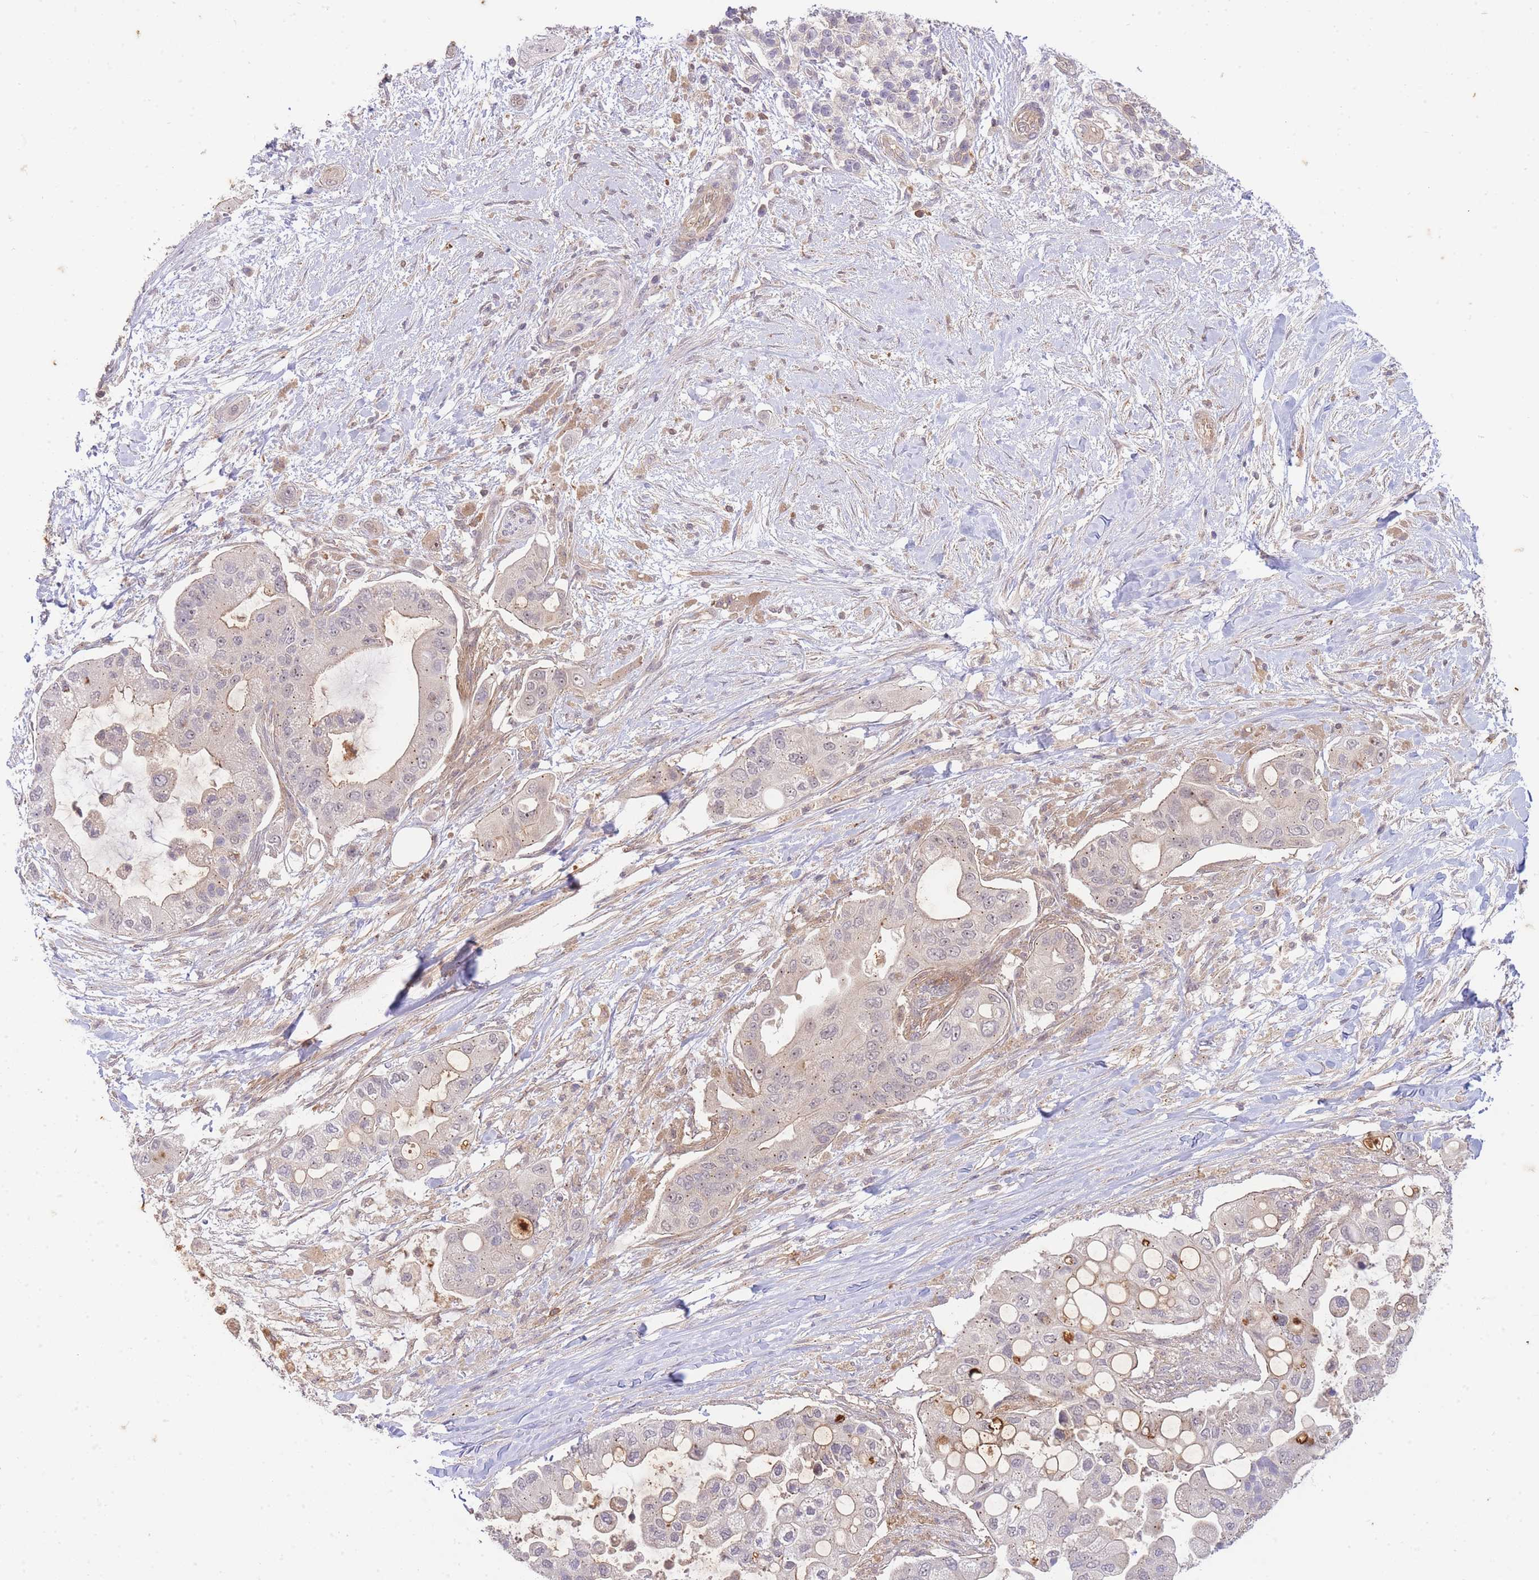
{"staining": {"intensity": "negative", "quantity": "none", "location": "none"}, "tissue": "pancreatic cancer", "cell_type": "Tumor cells", "image_type": "cancer", "snomed": [{"axis": "morphology", "description": "Adenocarcinoma, NOS"}, {"axis": "topography", "description": "Pancreas"}], "caption": "Immunohistochemistry (IHC) micrograph of neoplastic tissue: pancreatic adenocarcinoma stained with DAB (3,3'-diaminobenzidine) demonstrates no significant protein expression in tumor cells.", "gene": "ST8SIA4", "patient": {"sex": "male", "age": 57}}